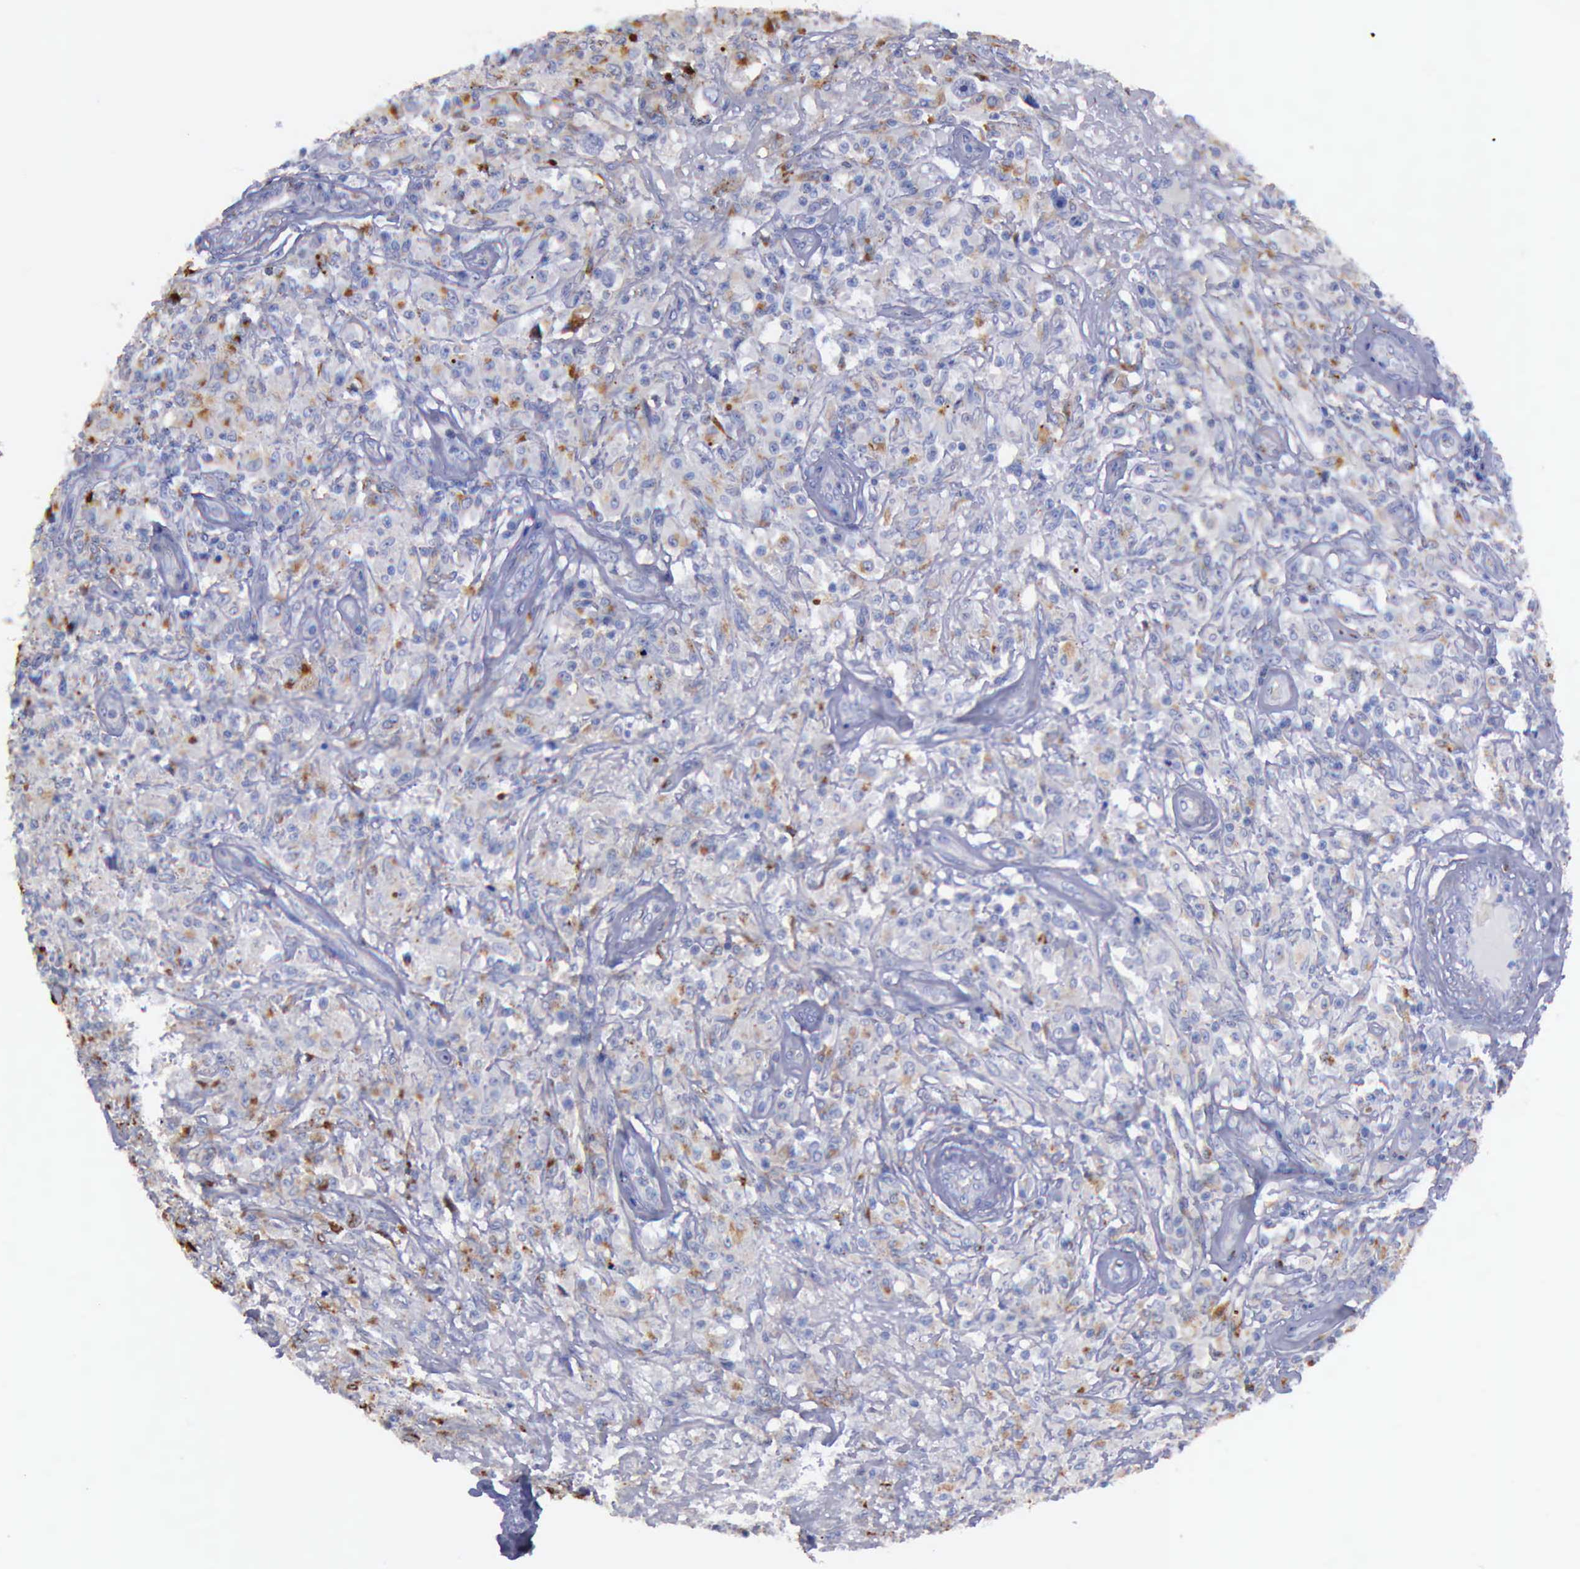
{"staining": {"intensity": "moderate", "quantity": "25%-75%", "location": "cytoplasmic/membranous"}, "tissue": "testis cancer", "cell_type": "Tumor cells", "image_type": "cancer", "snomed": [{"axis": "morphology", "description": "Seminoma, NOS"}, {"axis": "topography", "description": "Testis"}], "caption": "Brown immunohistochemical staining in seminoma (testis) reveals moderate cytoplasmic/membranous staining in about 25%-75% of tumor cells.", "gene": "CTSD", "patient": {"sex": "male", "age": 34}}